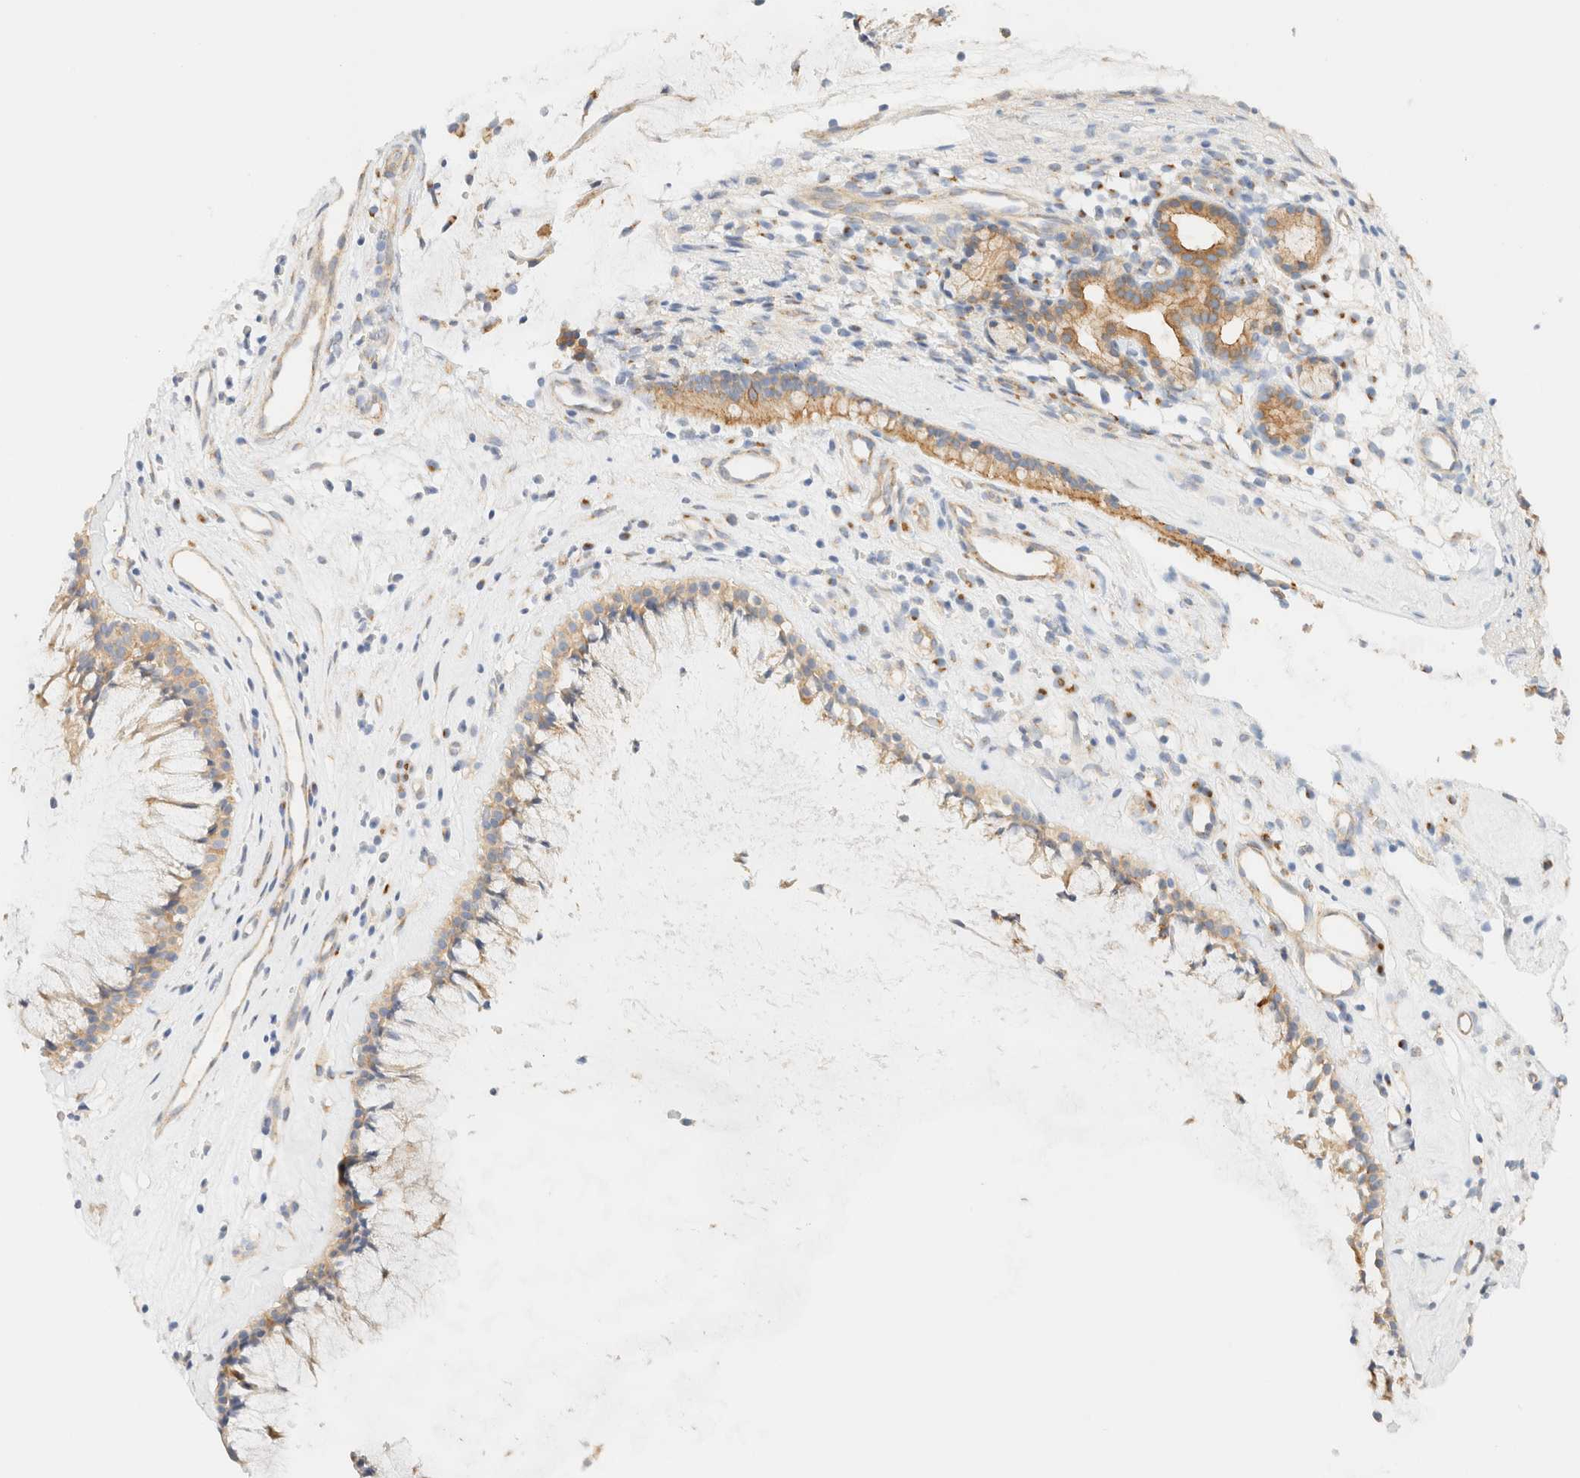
{"staining": {"intensity": "moderate", "quantity": ">75%", "location": "cytoplasmic/membranous"}, "tissue": "nasopharynx", "cell_type": "Respiratory epithelial cells", "image_type": "normal", "snomed": [{"axis": "morphology", "description": "Normal tissue, NOS"}, {"axis": "topography", "description": "Nasopharynx"}], "caption": "Immunohistochemical staining of normal human nasopharynx exhibits medium levels of moderate cytoplasmic/membranous staining in approximately >75% of respiratory epithelial cells. (Brightfield microscopy of DAB IHC at high magnification).", "gene": "MYO10", "patient": {"sex": "female", "age": 42}}